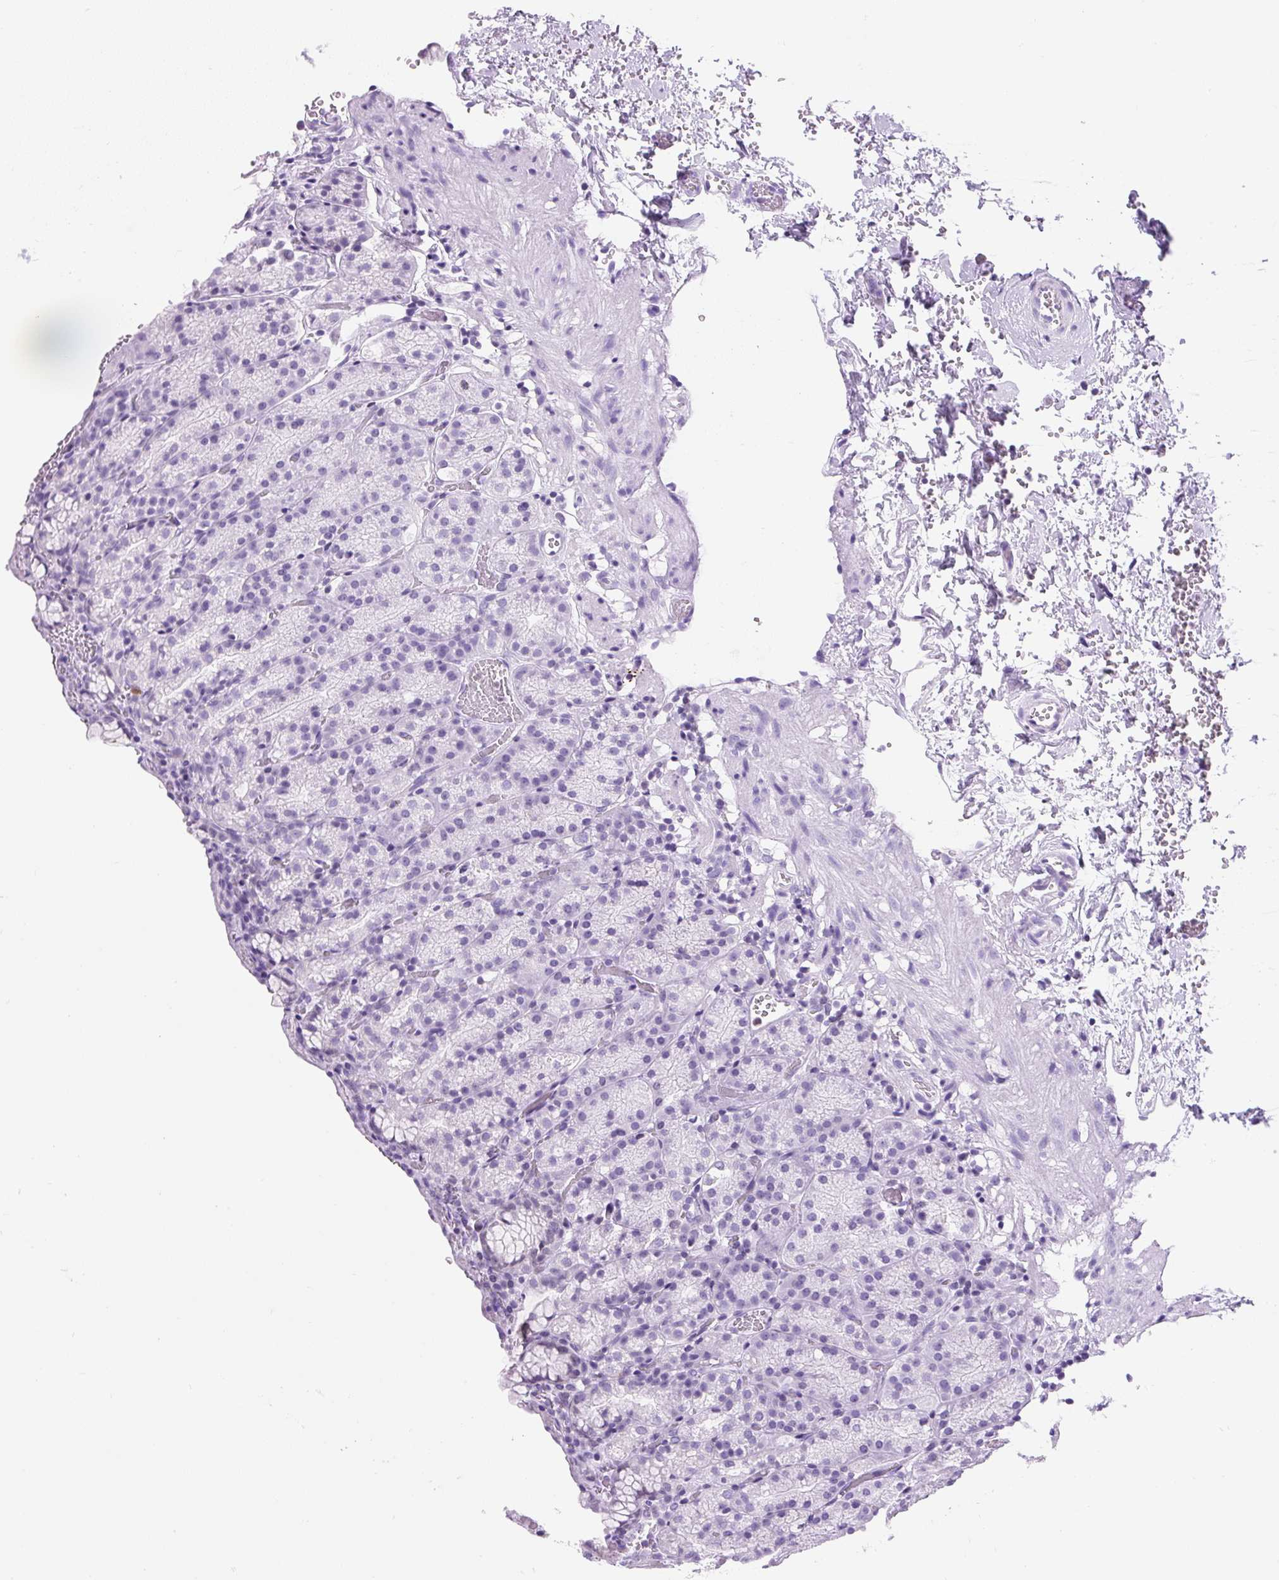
{"staining": {"intensity": "moderate", "quantity": "<25%", "location": "cytoplasmic/membranous,nuclear"}, "tissue": "stomach", "cell_type": "Glandular cells", "image_type": "normal", "snomed": [{"axis": "morphology", "description": "Normal tissue, NOS"}, {"axis": "topography", "description": "Stomach, upper"}], "caption": "Immunohistochemical staining of benign human stomach demonstrates moderate cytoplasmic/membranous,nuclear protein positivity in about <25% of glandular cells. (DAB (3,3'-diaminobenzidine) = brown stain, brightfield microscopy at high magnification).", "gene": "VPREB1", "patient": {"sex": "female", "age": 81}}